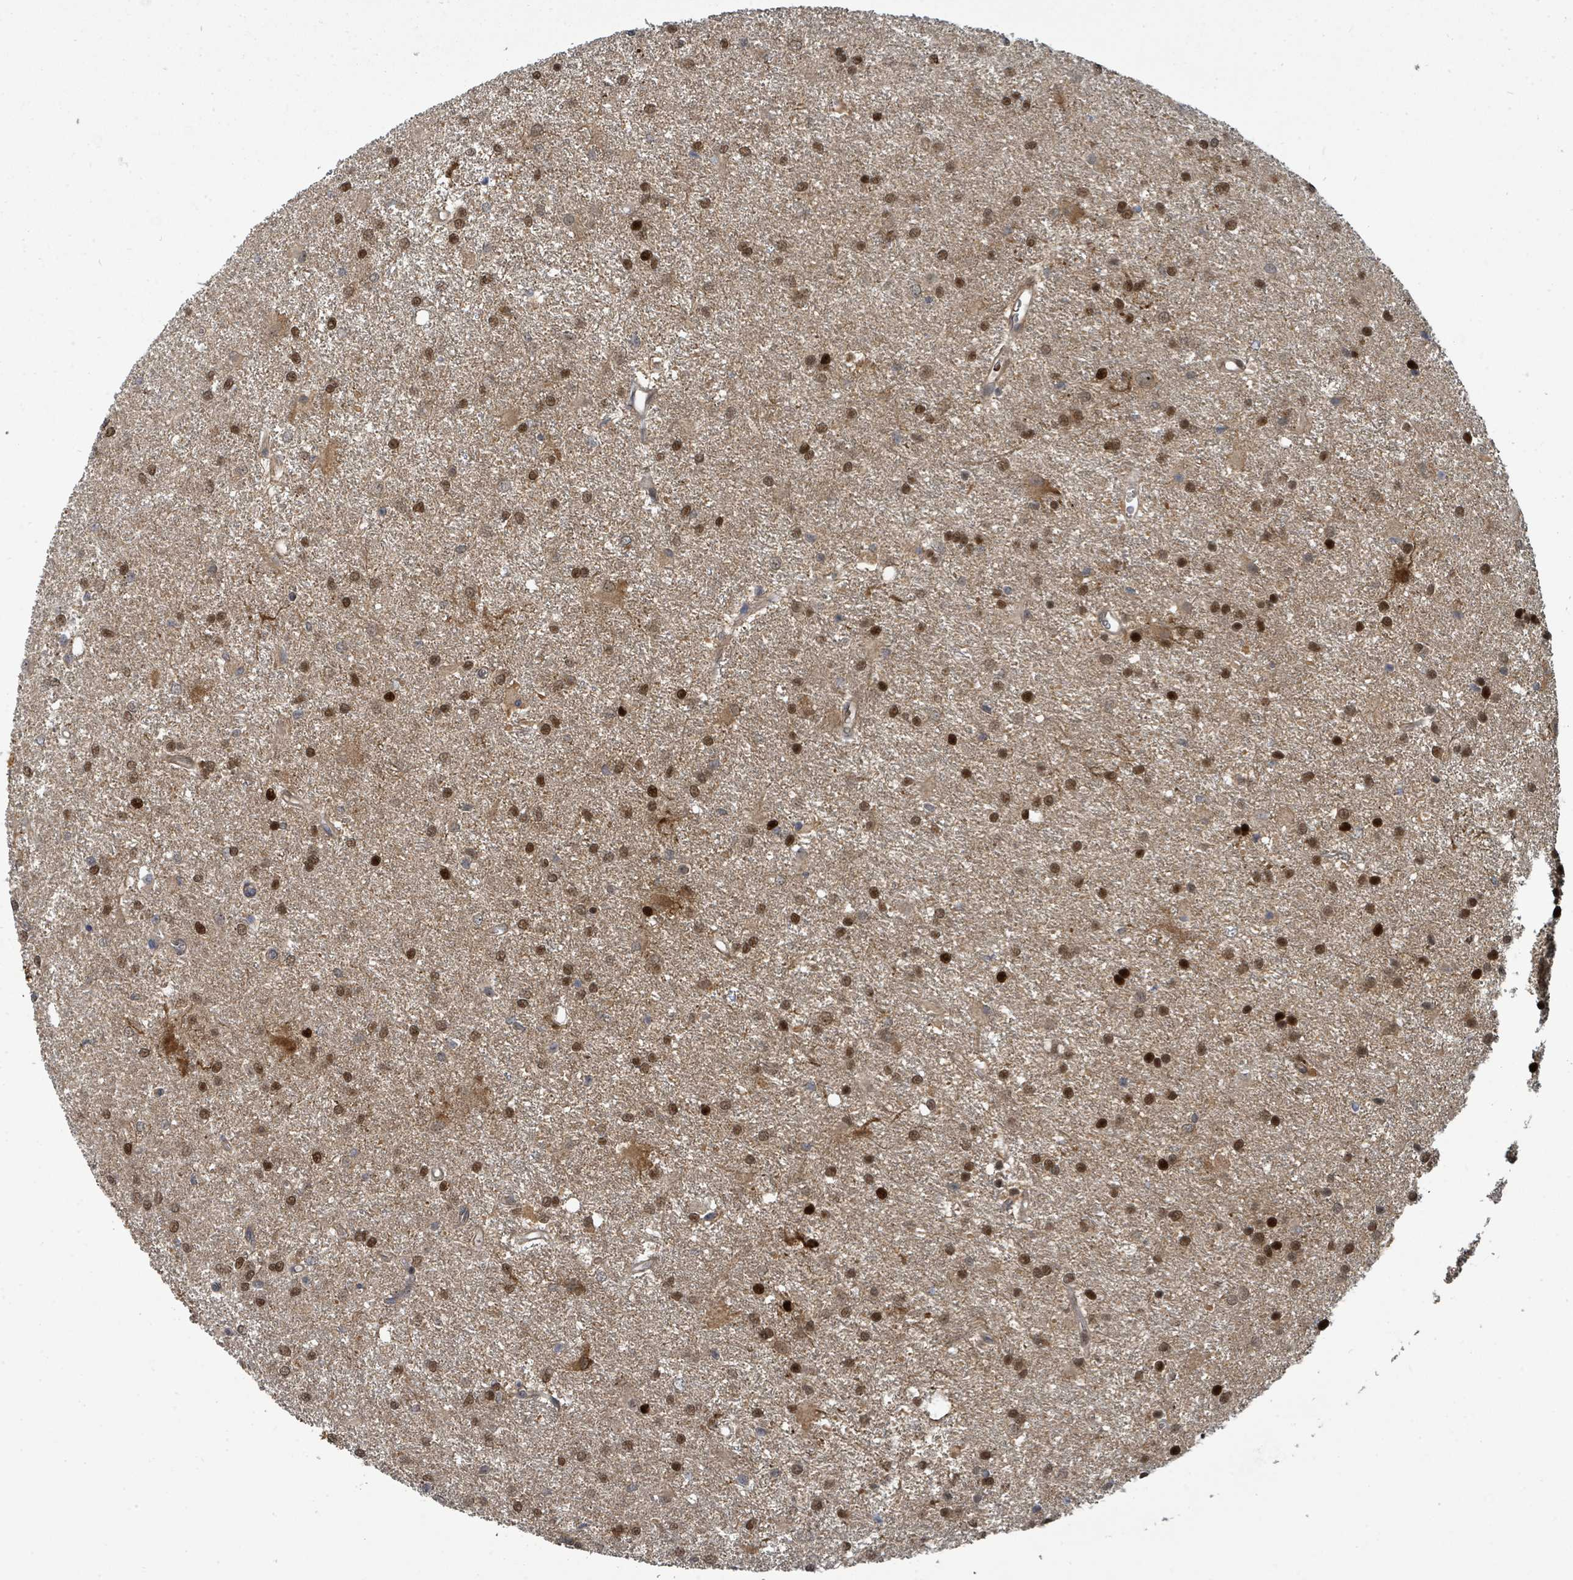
{"staining": {"intensity": "strong", "quantity": ">75%", "location": "nuclear"}, "tissue": "glioma", "cell_type": "Tumor cells", "image_type": "cancer", "snomed": [{"axis": "morphology", "description": "Glioma, malignant, High grade"}, {"axis": "topography", "description": "Brain"}], "caption": "This histopathology image displays malignant glioma (high-grade) stained with immunohistochemistry (IHC) to label a protein in brown. The nuclear of tumor cells show strong positivity for the protein. Nuclei are counter-stained blue.", "gene": "TRDMT1", "patient": {"sex": "female", "age": 50}}